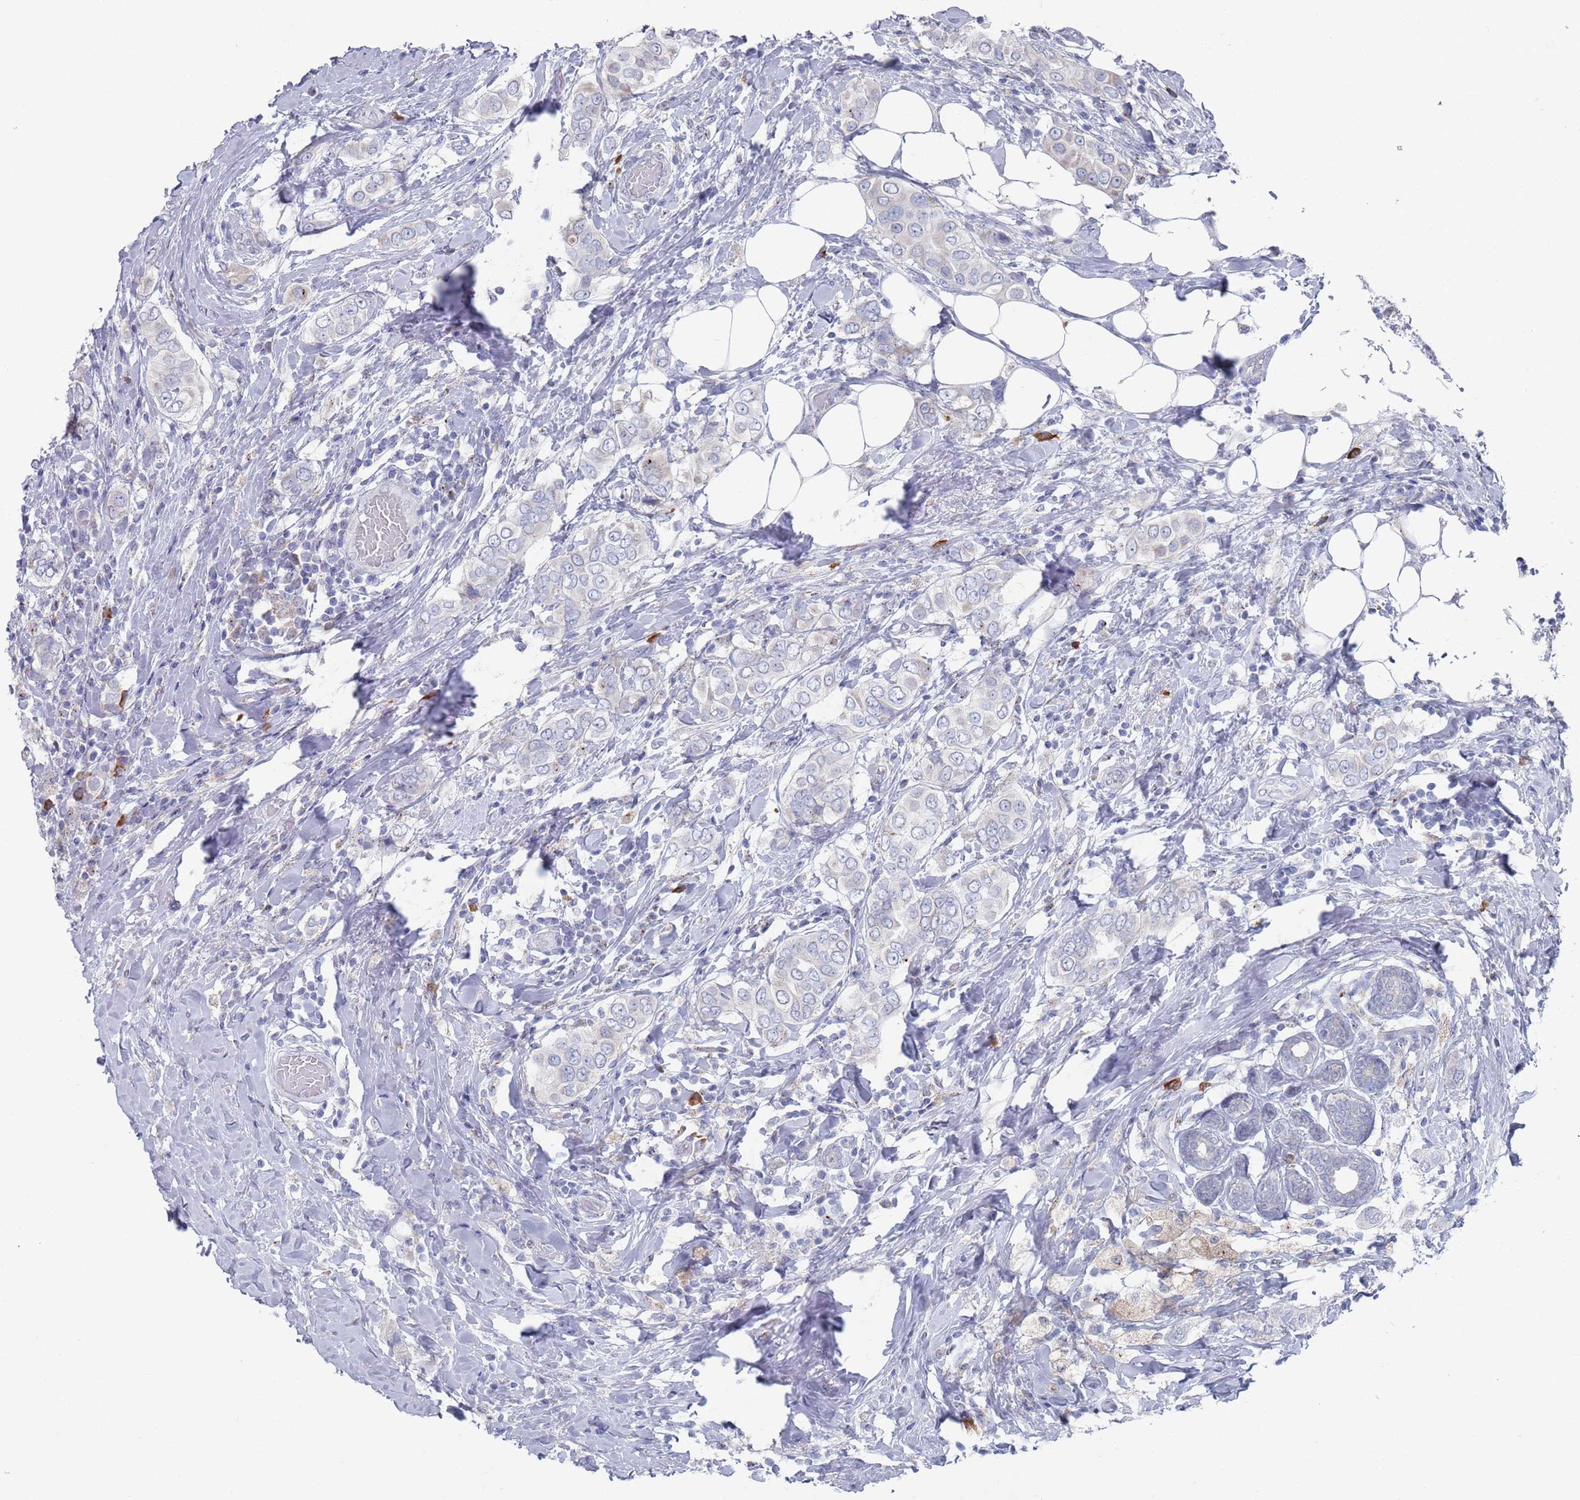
{"staining": {"intensity": "negative", "quantity": "none", "location": "none"}, "tissue": "breast cancer", "cell_type": "Tumor cells", "image_type": "cancer", "snomed": [{"axis": "morphology", "description": "Lobular carcinoma"}, {"axis": "topography", "description": "Breast"}], "caption": "This is an IHC image of human lobular carcinoma (breast). There is no staining in tumor cells.", "gene": "MAT1A", "patient": {"sex": "female", "age": 51}}